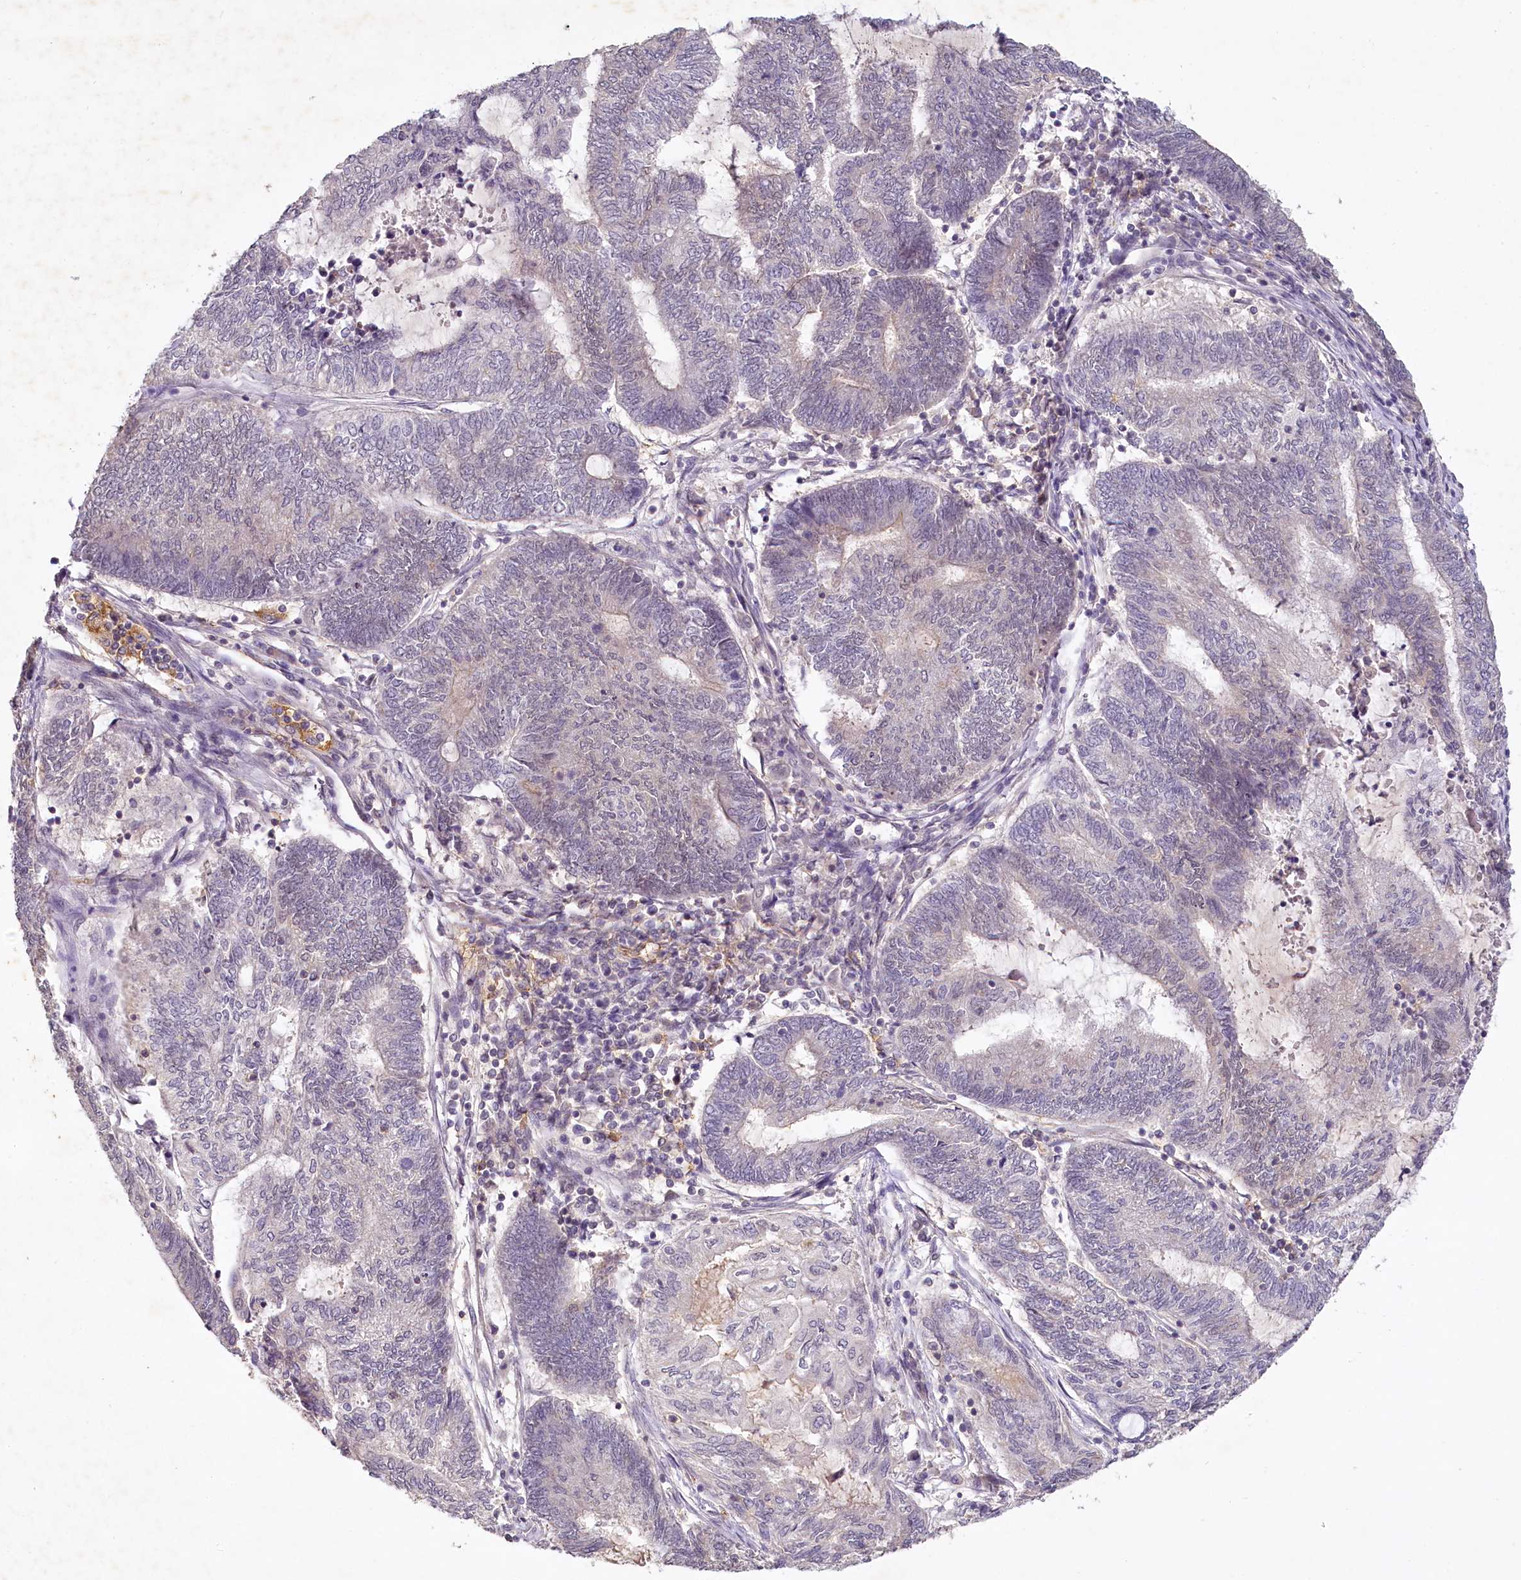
{"staining": {"intensity": "negative", "quantity": "none", "location": "none"}, "tissue": "endometrial cancer", "cell_type": "Tumor cells", "image_type": "cancer", "snomed": [{"axis": "morphology", "description": "Adenocarcinoma, NOS"}, {"axis": "topography", "description": "Uterus"}, {"axis": "topography", "description": "Endometrium"}], "caption": "High power microscopy histopathology image of an immunohistochemistry (IHC) image of adenocarcinoma (endometrial), revealing no significant positivity in tumor cells. The staining was performed using DAB to visualize the protein expression in brown, while the nuclei were stained in blue with hematoxylin (Magnification: 20x).", "gene": "MUCL1", "patient": {"sex": "female", "age": 70}}